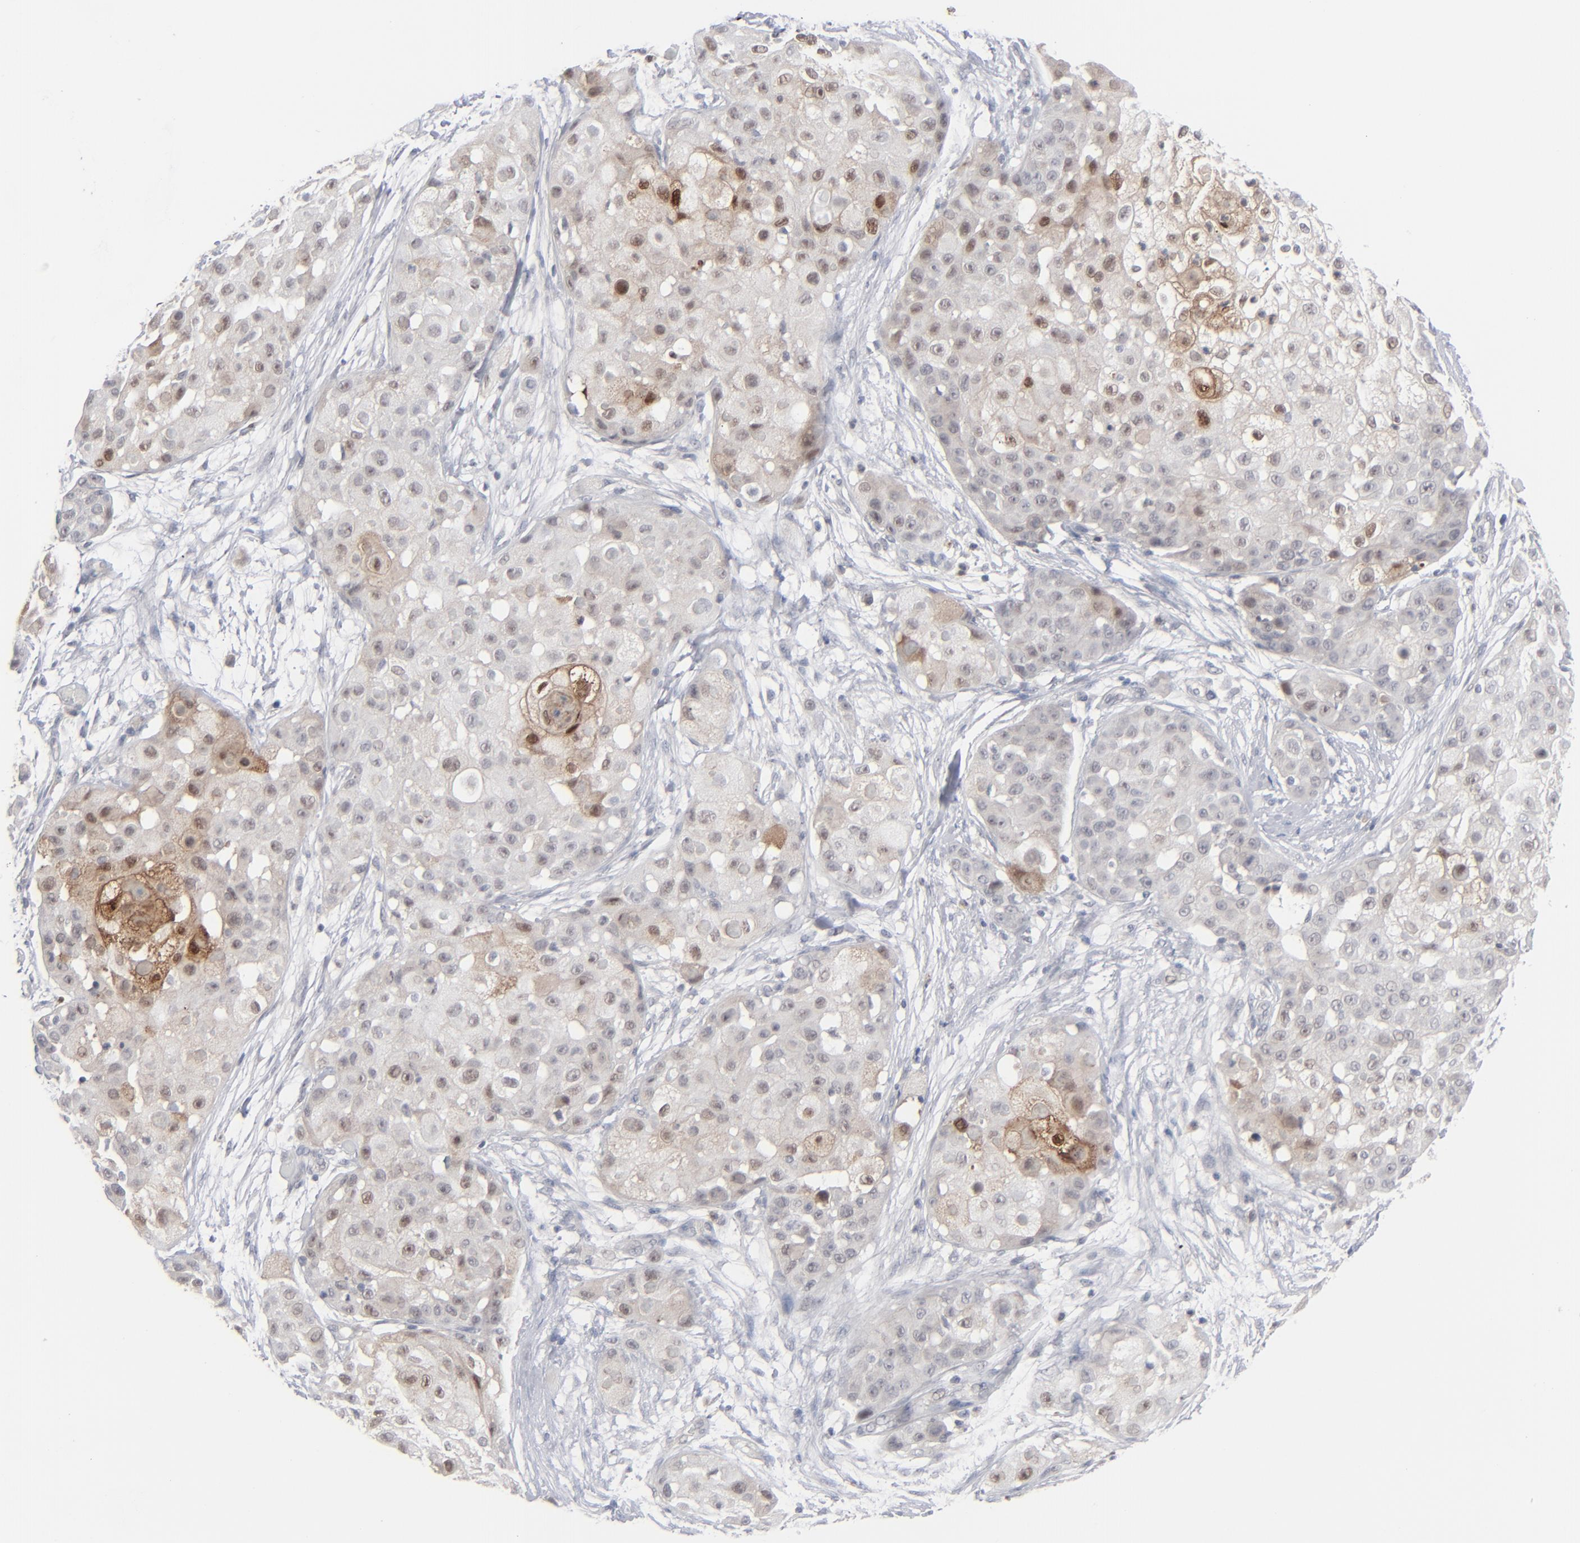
{"staining": {"intensity": "moderate", "quantity": "<25%", "location": "cytoplasmic/membranous,nuclear"}, "tissue": "skin cancer", "cell_type": "Tumor cells", "image_type": "cancer", "snomed": [{"axis": "morphology", "description": "Squamous cell carcinoma, NOS"}, {"axis": "topography", "description": "Skin"}], "caption": "Protein expression analysis of human skin cancer reveals moderate cytoplasmic/membranous and nuclear expression in approximately <25% of tumor cells. The protein is stained brown, and the nuclei are stained in blue (DAB (3,3'-diaminobenzidine) IHC with brightfield microscopy, high magnification).", "gene": "POF1B", "patient": {"sex": "female", "age": 57}}